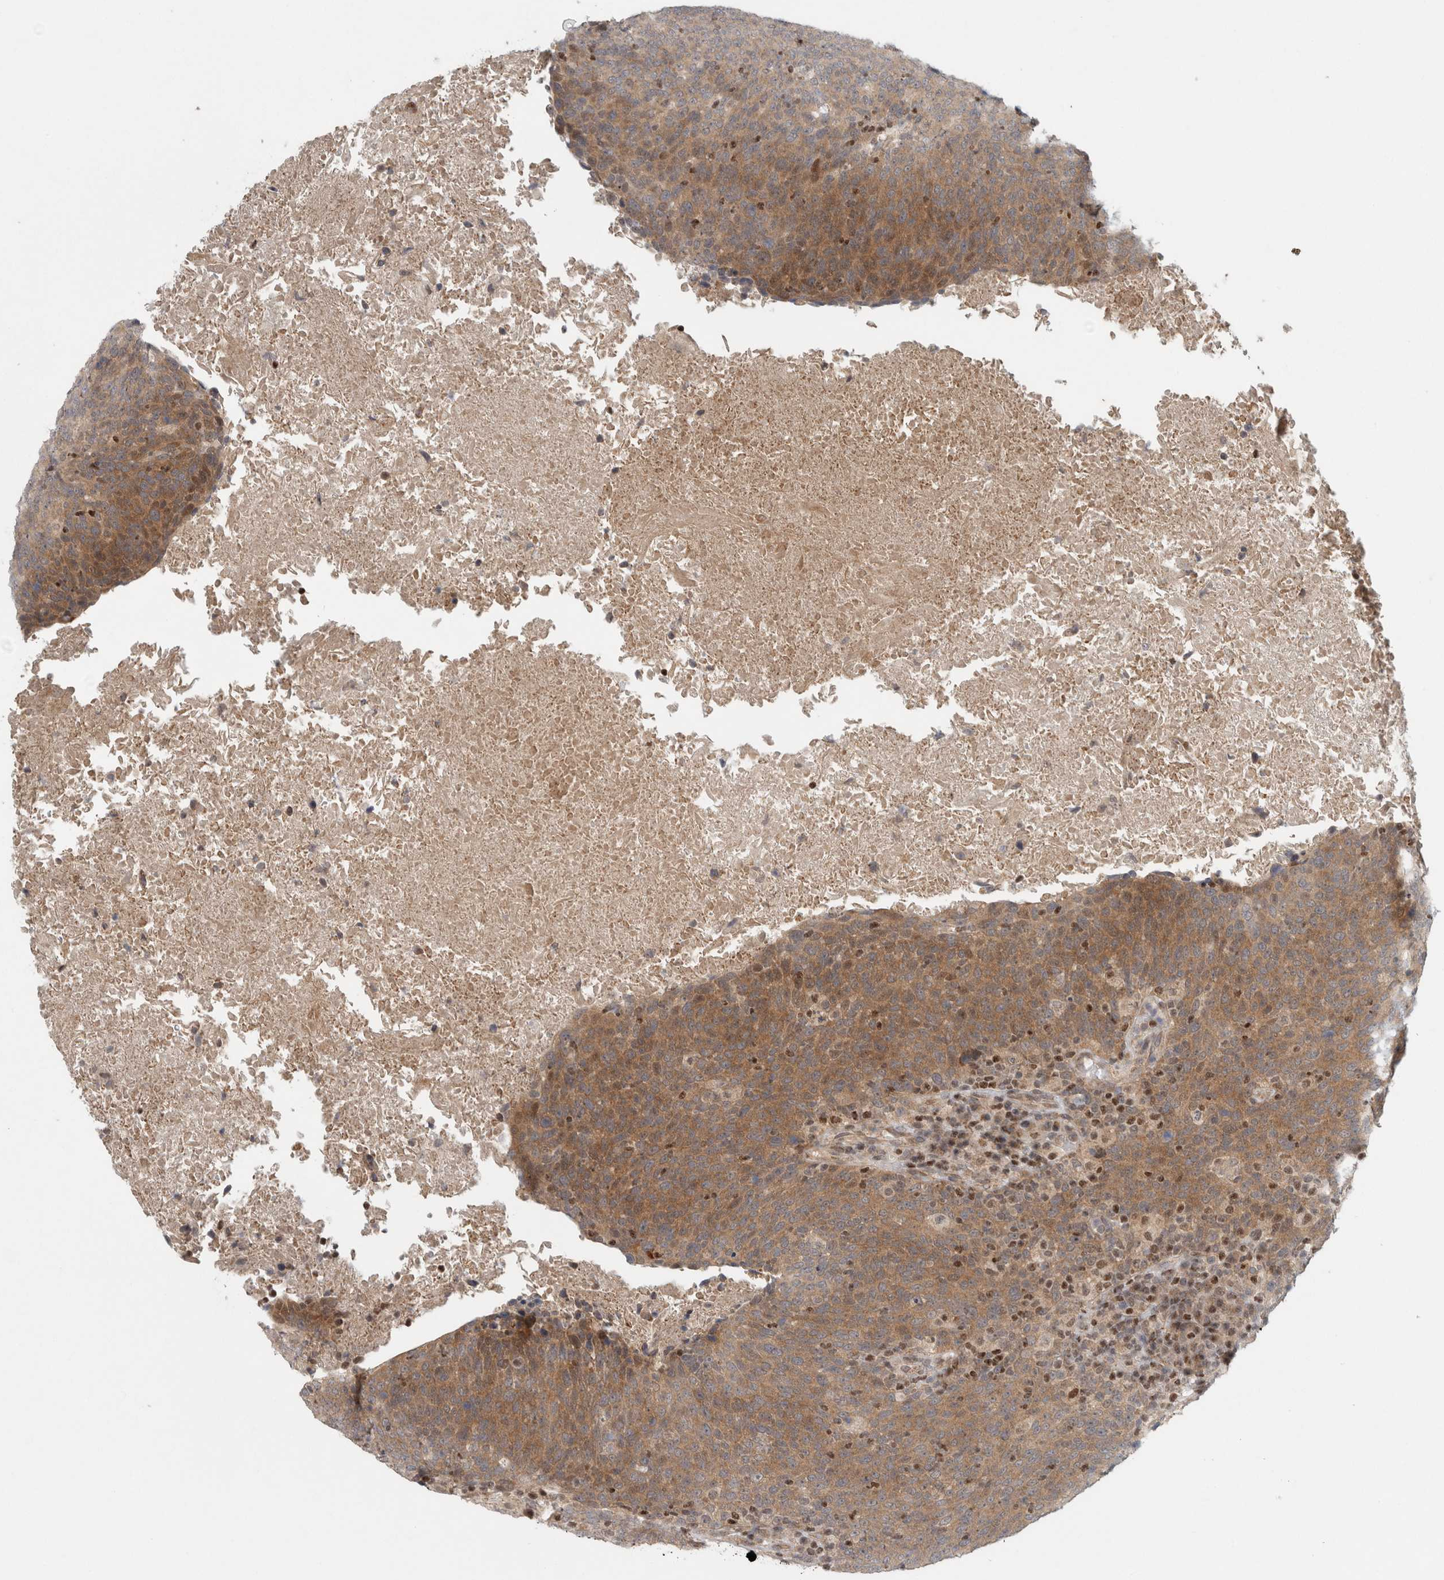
{"staining": {"intensity": "moderate", "quantity": ">75%", "location": "cytoplasmic/membranous"}, "tissue": "head and neck cancer", "cell_type": "Tumor cells", "image_type": "cancer", "snomed": [{"axis": "morphology", "description": "Squamous cell carcinoma, NOS"}, {"axis": "morphology", "description": "Squamous cell carcinoma, metastatic, NOS"}, {"axis": "topography", "description": "Lymph node"}, {"axis": "topography", "description": "Head-Neck"}], "caption": "Immunohistochemistry (IHC) image of human head and neck cancer (squamous cell carcinoma) stained for a protein (brown), which reveals medium levels of moderate cytoplasmic/membranous staining in approximately >75% of tumor cells.", "gene": "KDM8", "patient": {"sex": "male", "age": 62}}